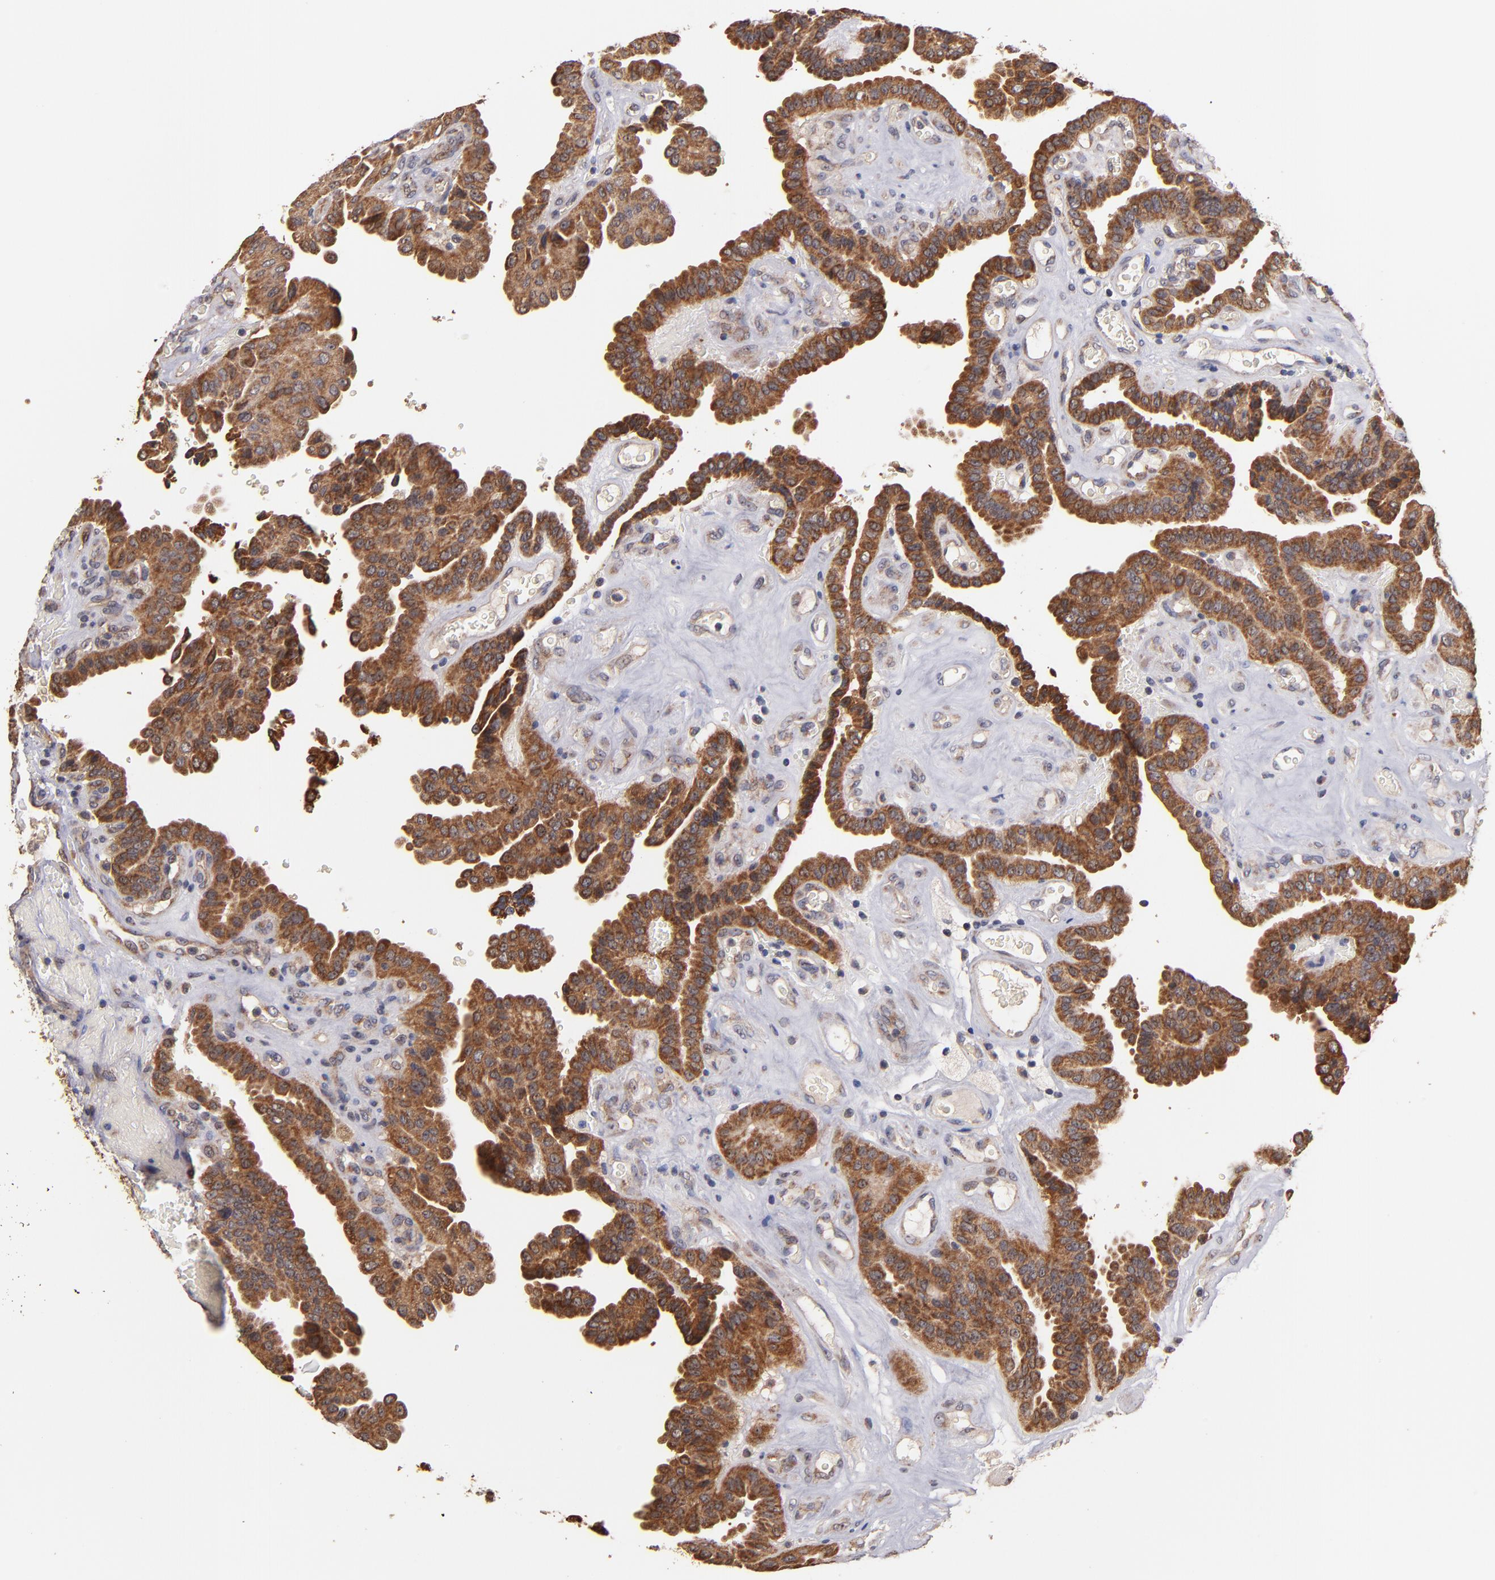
{"staining": {"intensity": "moderate", "quantity": ">75%", "location": "cytoplasmic/membranous"}, "tissue": "thyroid cancer", "cell_type": "Tumor cells", "image_type": "cancer", "snomed": [{"axis": "morphology", "description": "Papillary adenocarcinoma, NOS"}, {"axis": "topography", "description": "Thyroid gland"}], "caption": "The histopathology image exhibits immunohistochemical staining of thyroid cancer. There is moderate cytoplasmic/membranous expression is present in approximately >75% of tumor cells. (DAB (3,3'-diaminobenzidine) IHC, brown staining for protein, blue staining for nuclei).", "gene": "DIABLO", "patient": {"sex": "male", "age": 87}}